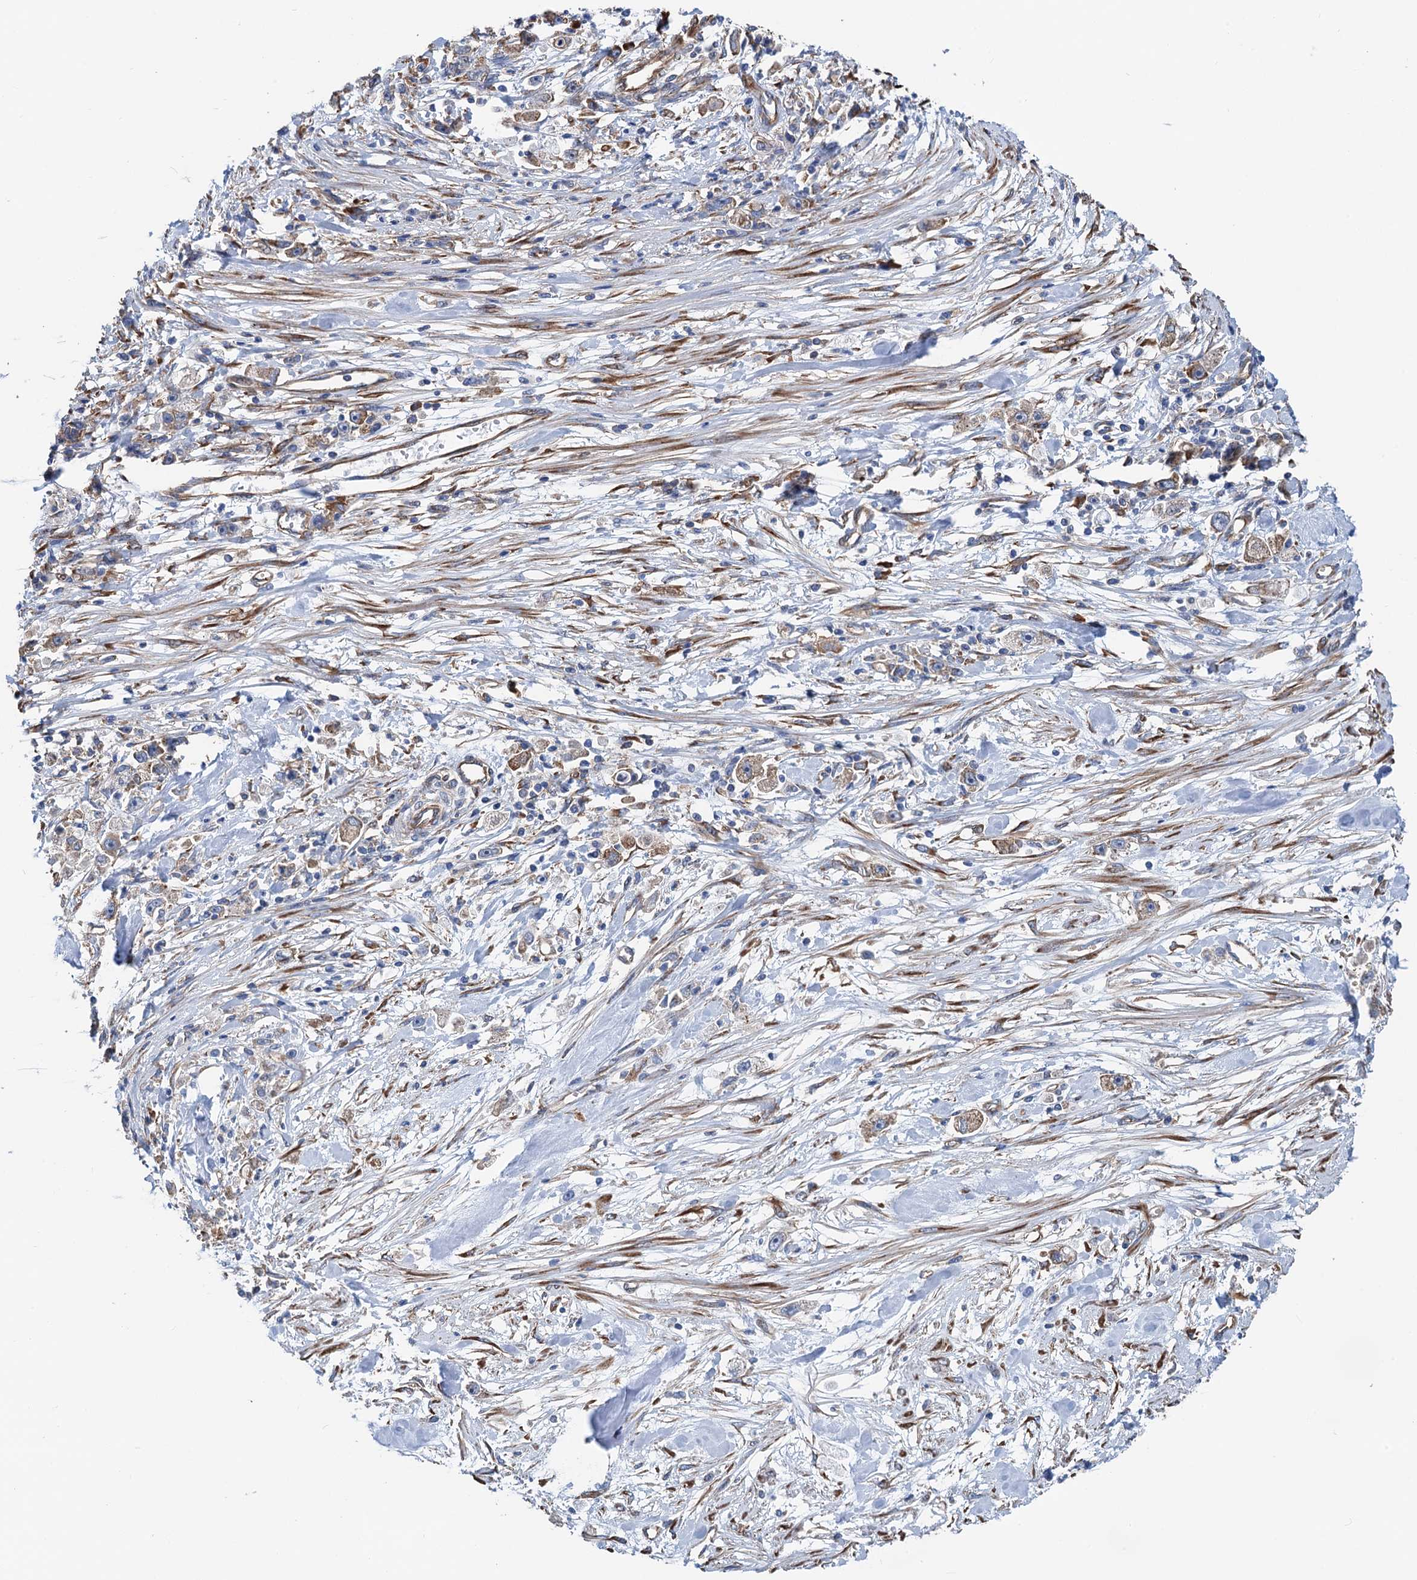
{"staining": {"intensity": "moderate", "quantity": ">75%", "location": "cytoplasmic/membranous"}, "tissue": "stomach cancer", "cell_type": "Tumor cells", "image_type": "cancer", "snomed": [{"axis": "morphology", "description": "Adenocarcinoma, NOS"}, {"axis": "topography", "description": "Stomach"}], "caption": "Immunohistochemical staining of human adenocarcinoma (stomach) demonstrates moderate cytoplasmic/membranous protein staining in approximately >75% of tumor cells.", "gene": "SLC12A7", "patient": {"sex": "female", "age": 59}}